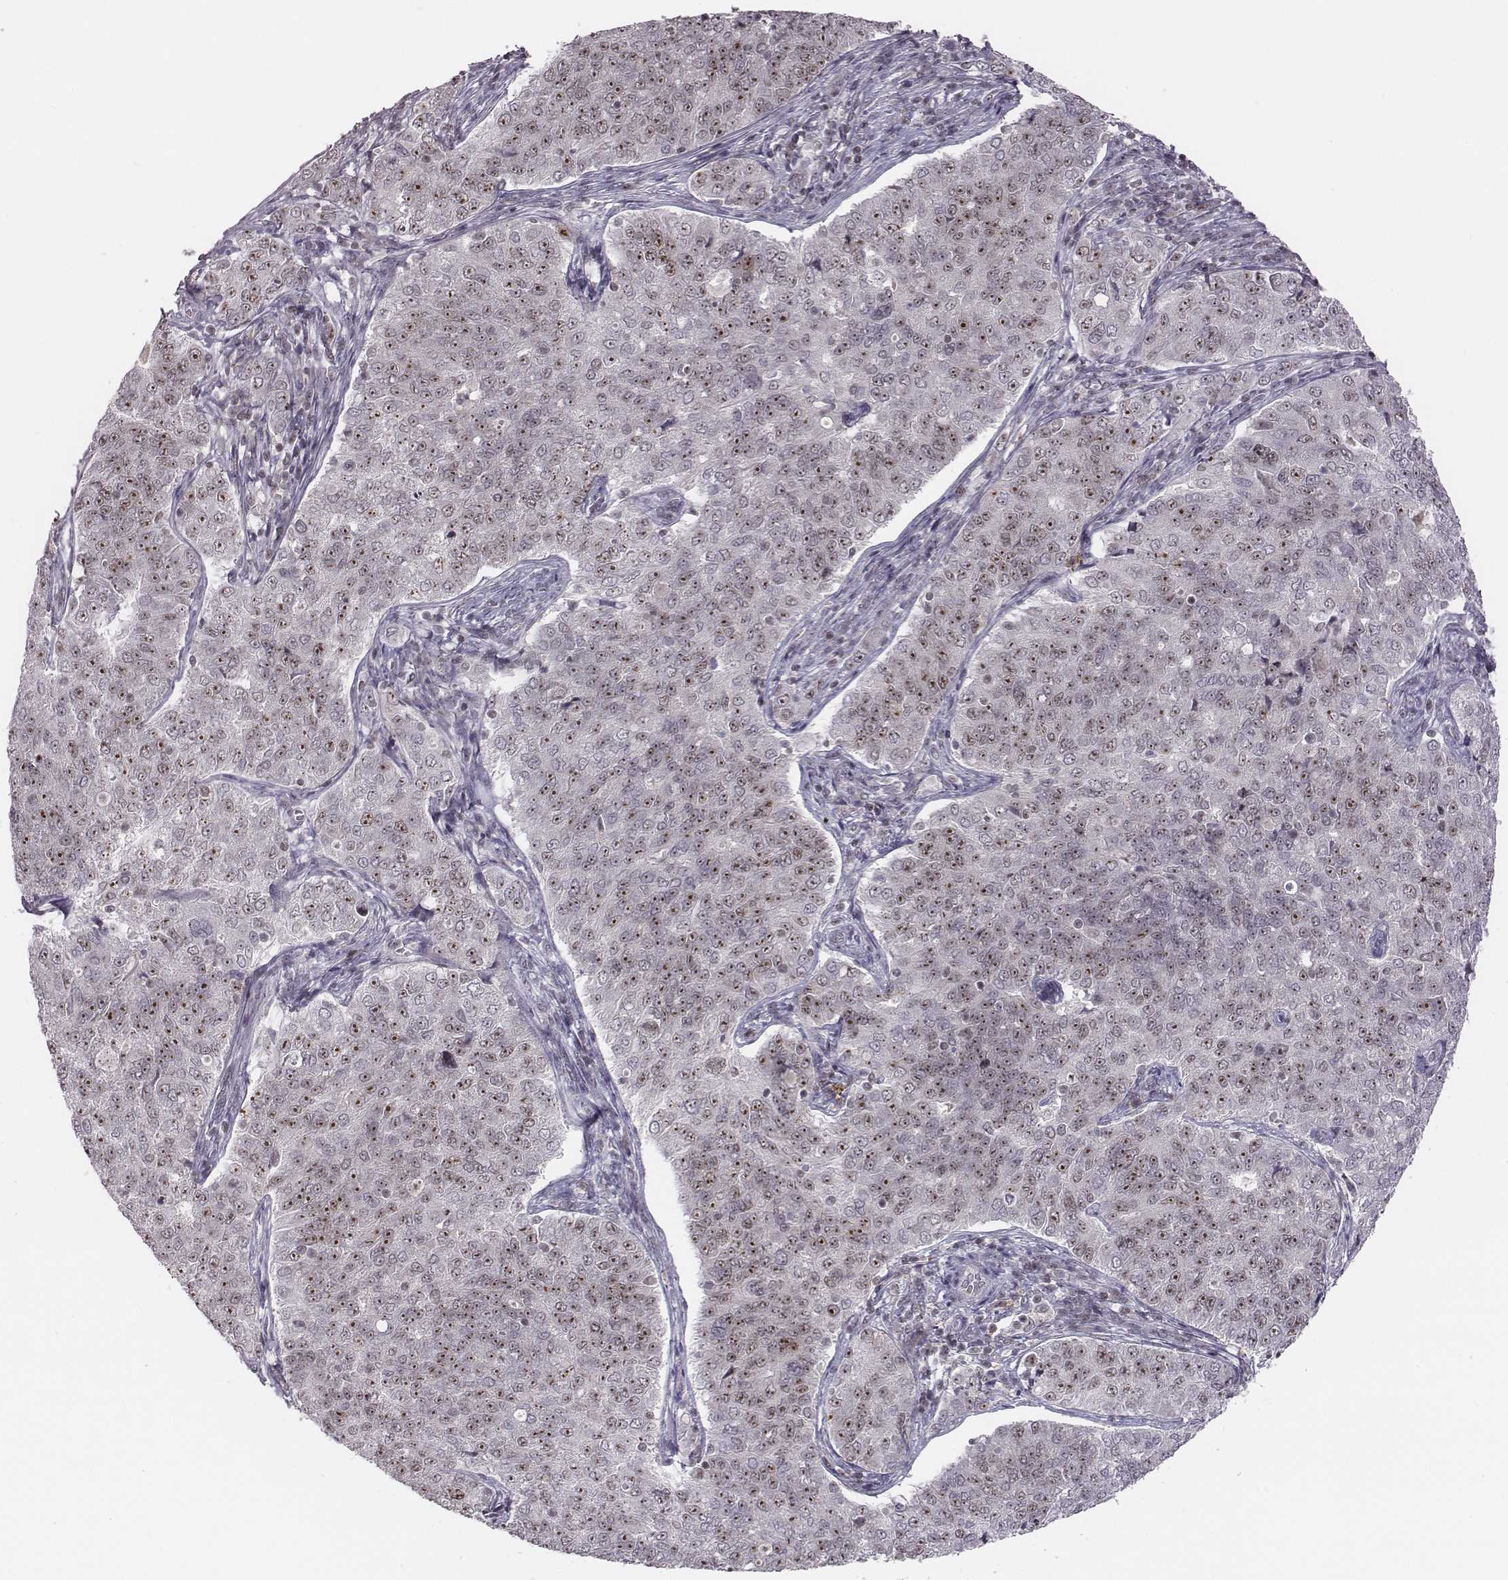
{"staining": {"intensity": "strong", "quantity": "25%-75%", "location": "nuclear"}, "tissue": "endometrial cancer", "cell_type": "Tumor cells", "image_type": "cancer", "snomed": [{"axis": "morphology", "description": "Adenocarcinoma, NOS"}, {"axis": "topography", "description": "Endometrium"}], "caption": "Brown immunohistochemical staining in endometrial cancer (adenocarcinoma) reveals strong nuclear positivity in approximately 25%-75% of tumor cells.", "gene": "NIFK", "patient": {"sex": "female", "age": 43}}